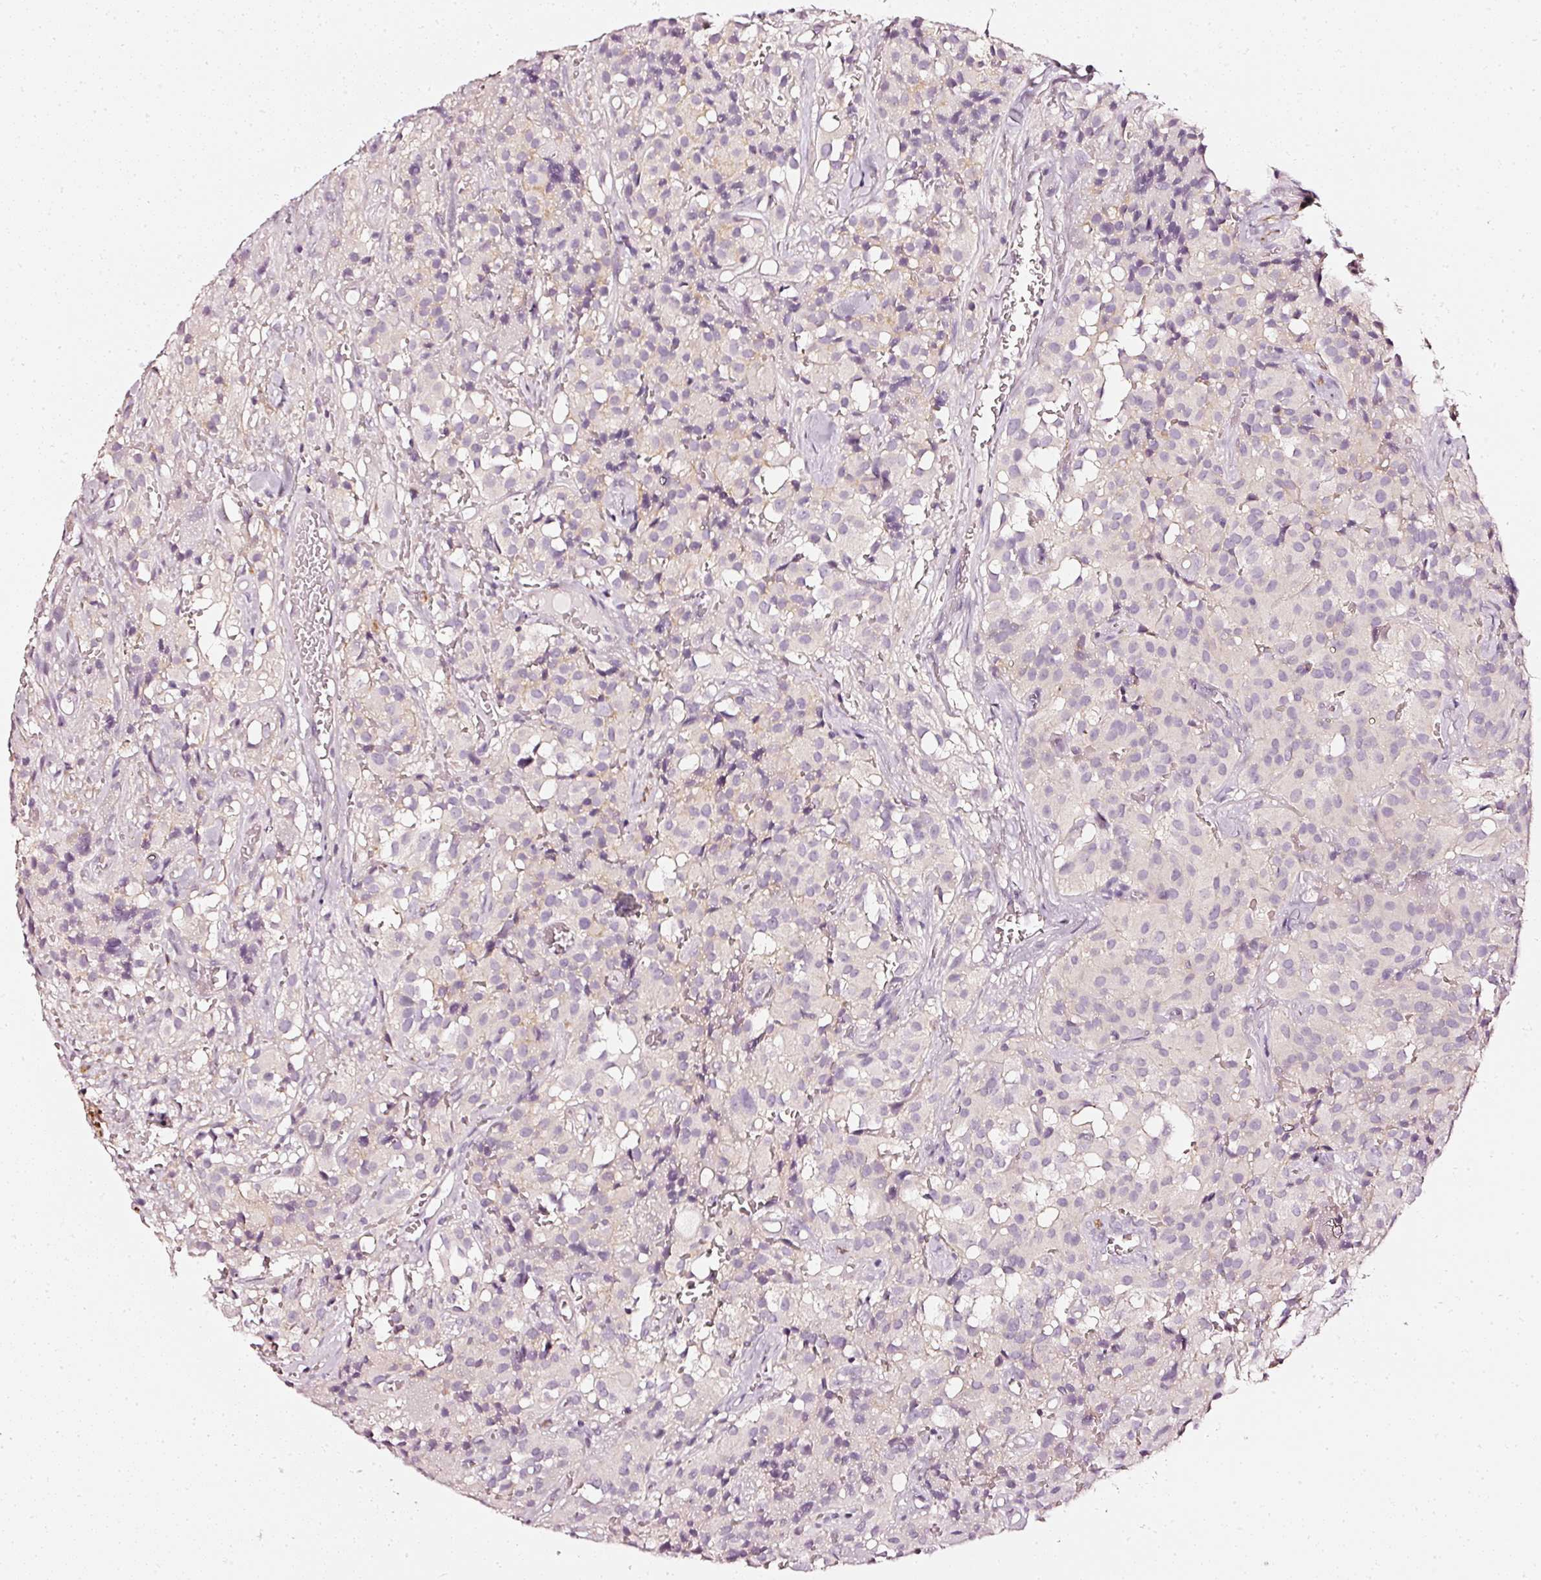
{"staining": {"intensity": "negative", "quantity": "none", "location": "none"}, "tissue": "glioma", "cell_type": "Tumor cells", "image_type": "cancer", "snomed": [{"axis": "morphology", "description": "Glioma, malignant, Low grade"}, {"axis": "topography", "description": "Brain"}], "caption": "Human glioma stained for a protein using immunohistochemistry shows no expression in tumor cells.", "gene": "CNP", "patient": {"sex": "male", "age": 42}}